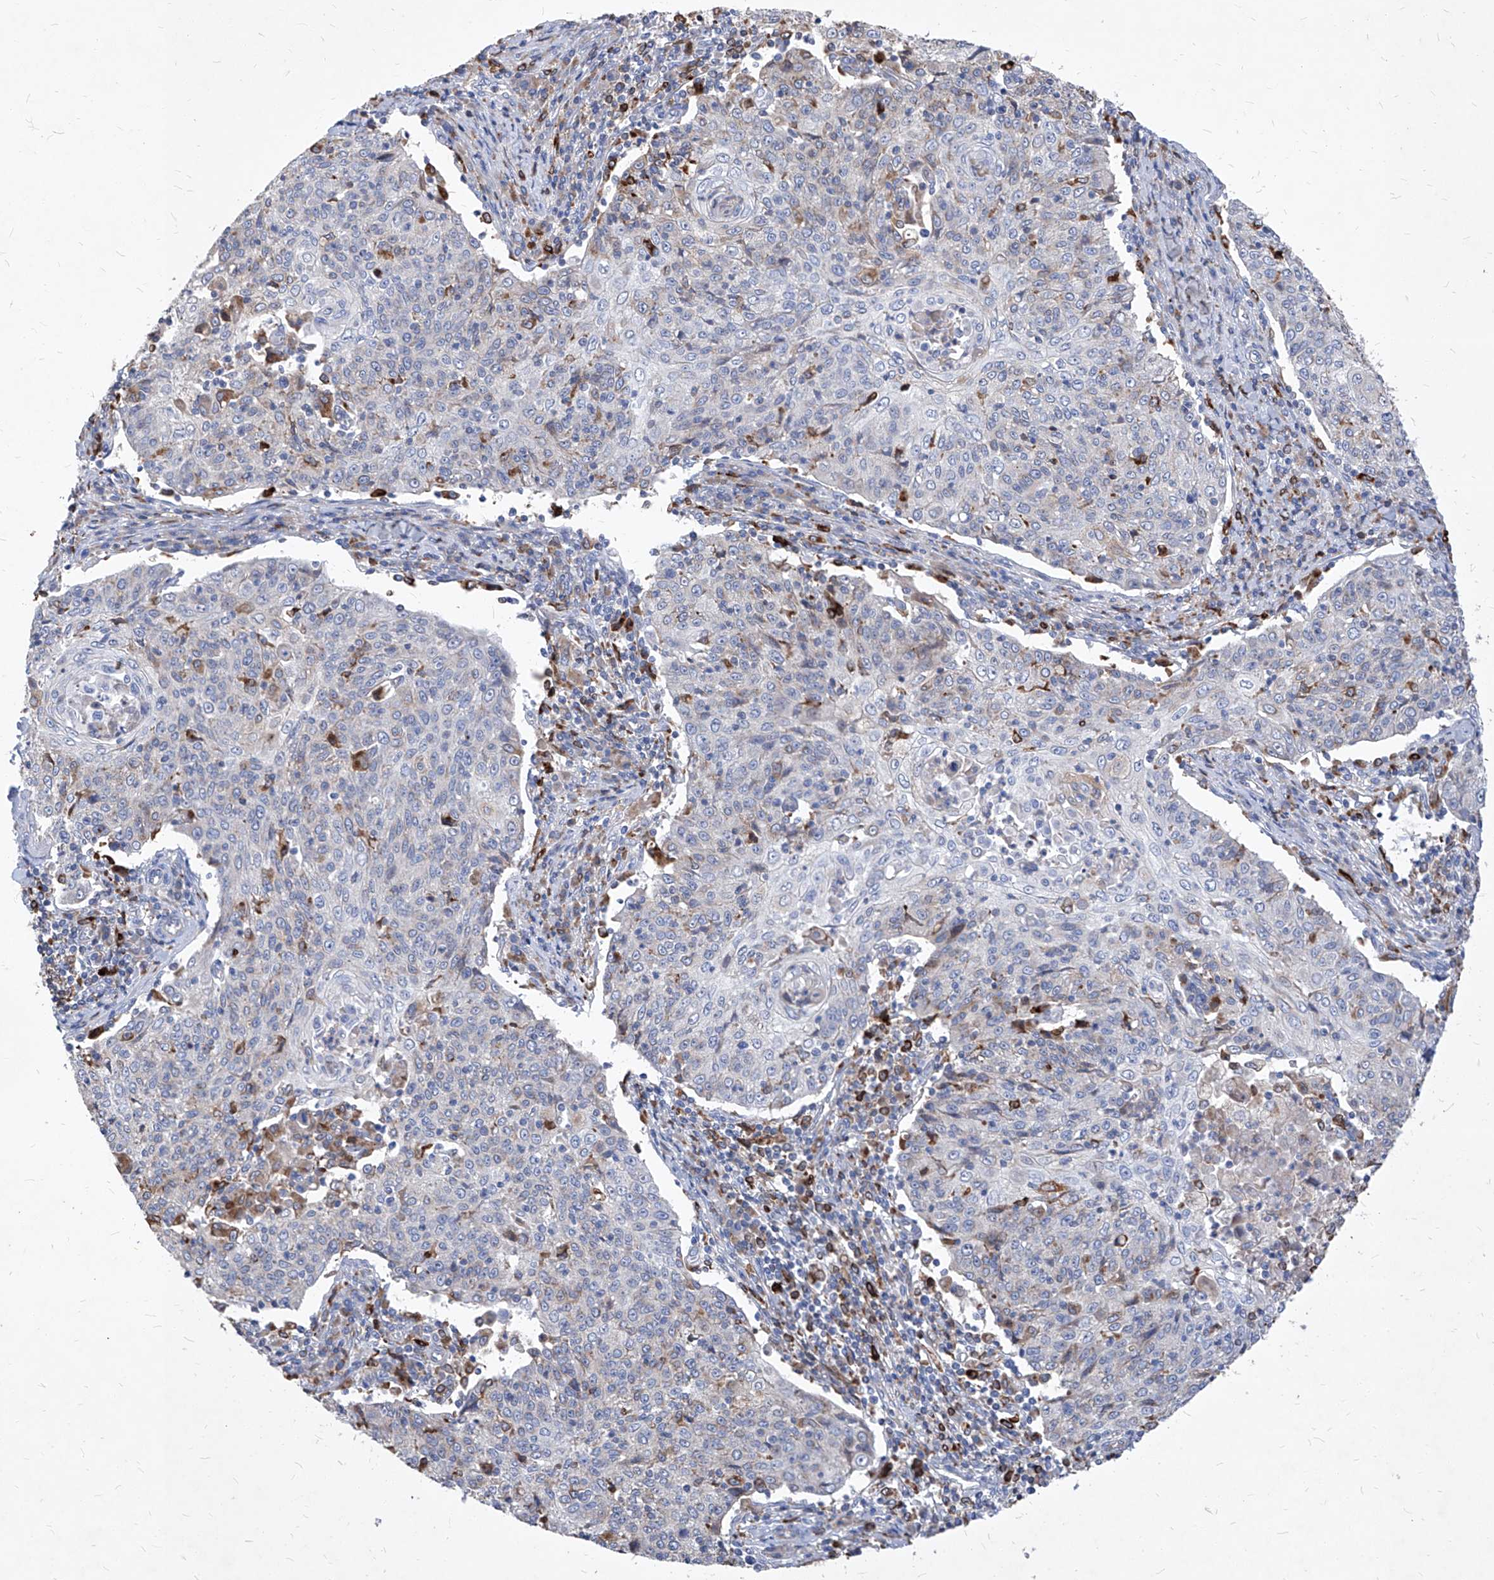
{"staining": {"intensity": "weak", "quantity": "<25%", "location": "cytoplasmic/membranous"}, "tissue": "cervical cancer", "cell_type": "Tumor cells", "image_type": "cancer", "snomed": [{"axis": "morphology", "description": "Squamous cell carcinoma, NOS"}, {"axis": "topography", "description": "Cervix"}], "caption": "The histopathology image demonstrates no staining of tumor cells in cervical cancer. The staining was performed using DAB to visualize the protein expression in brown, while the nuclei were stained in blue with hematoxylin (Magnification: 20x).", "gene": "UBOX5", "patient": {"sex": "female", "age": 48}}